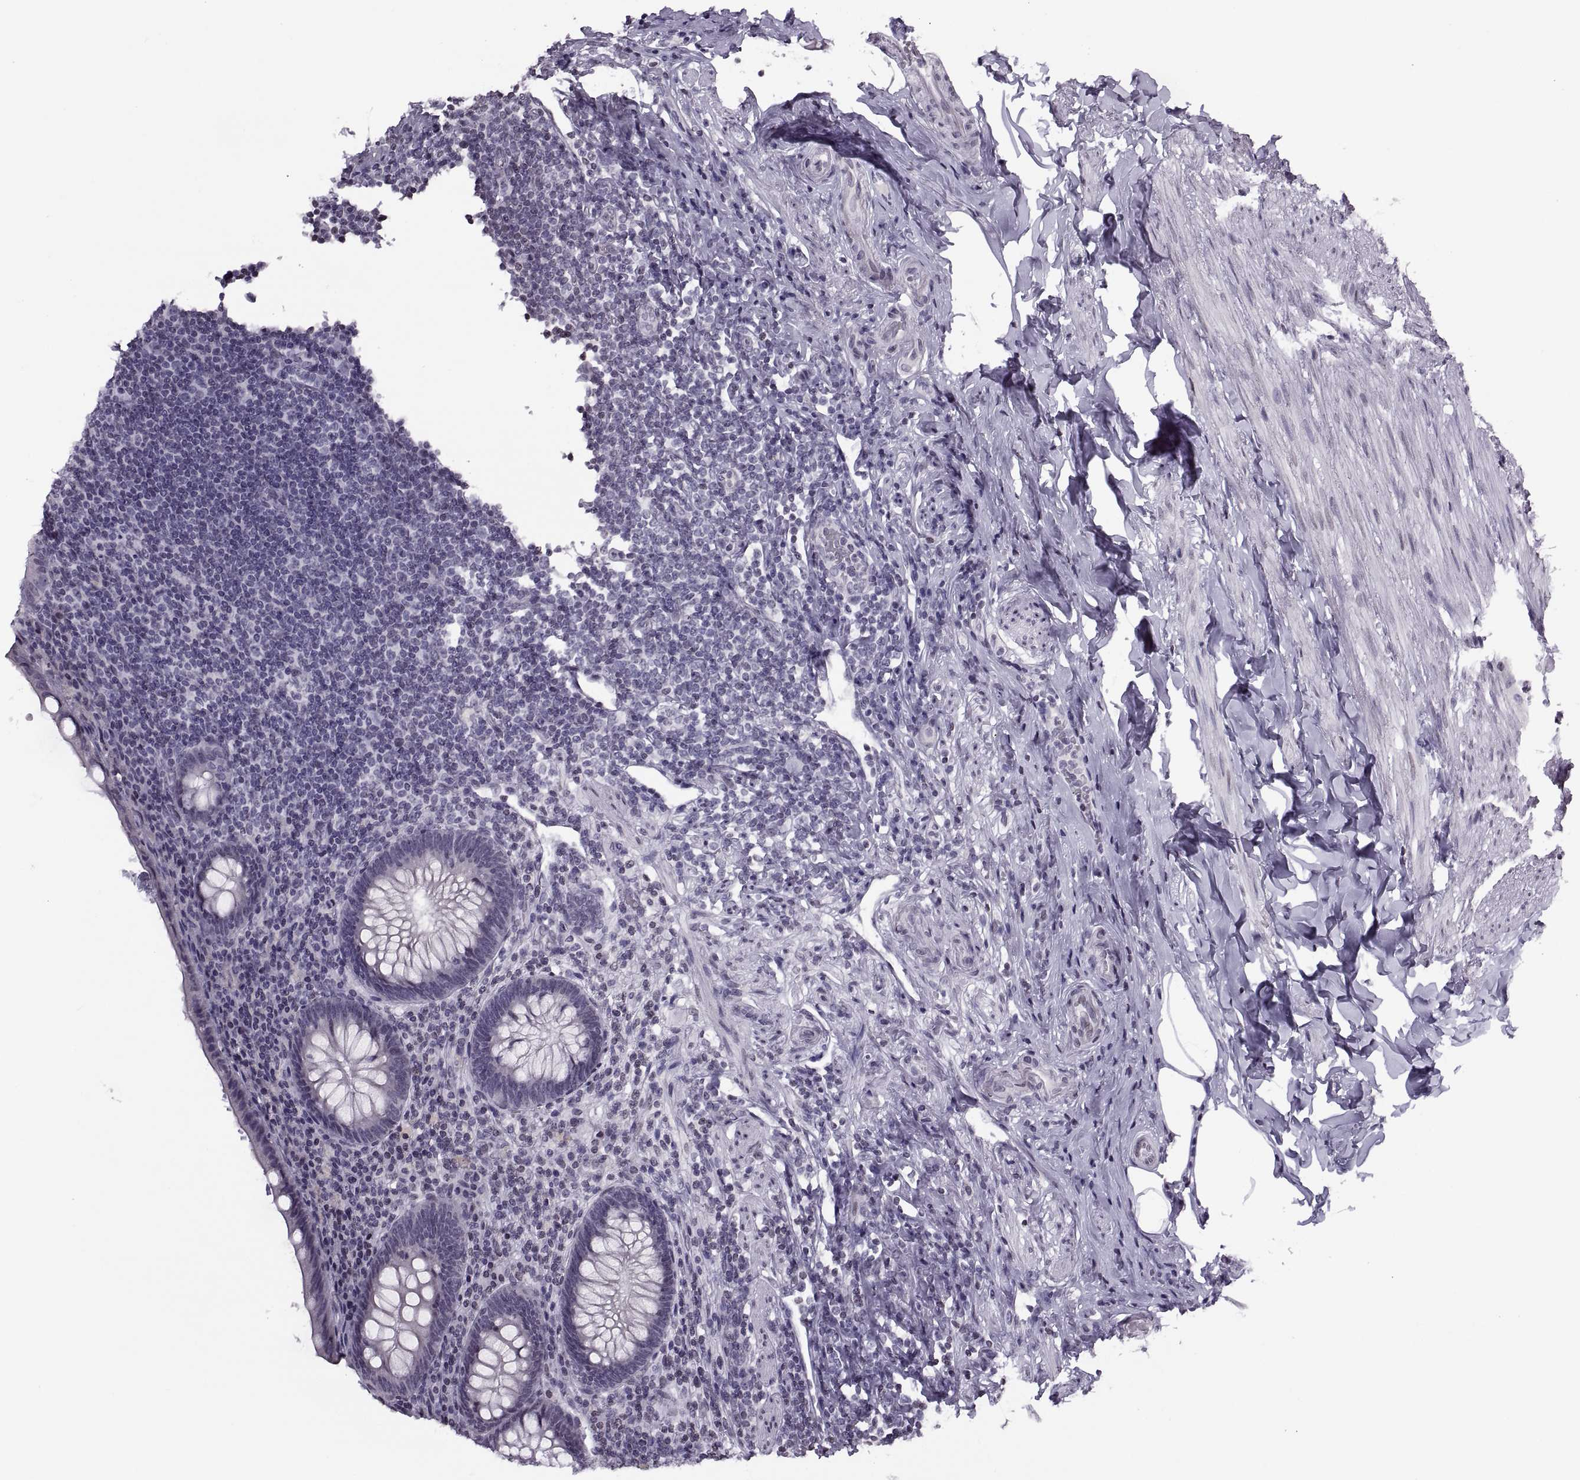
{"staining": {"intensity": "negative", "quantity": "none", "location": "none"}, "tissue": "appendix", "cell_type": "Glandular cells", "image_type": "normal", "snomed": [{"axis": "morphology", "description": "Normal tissue, NOS"}, {"axis": "topography", "description": "Appendix"}], "caption": "Immunohistochemistry image of normal appendix stained for a protein (brown), which shows no staining in glandular cells.", "gene": "H1", "patient": {"sex": "male", "age": 47}}